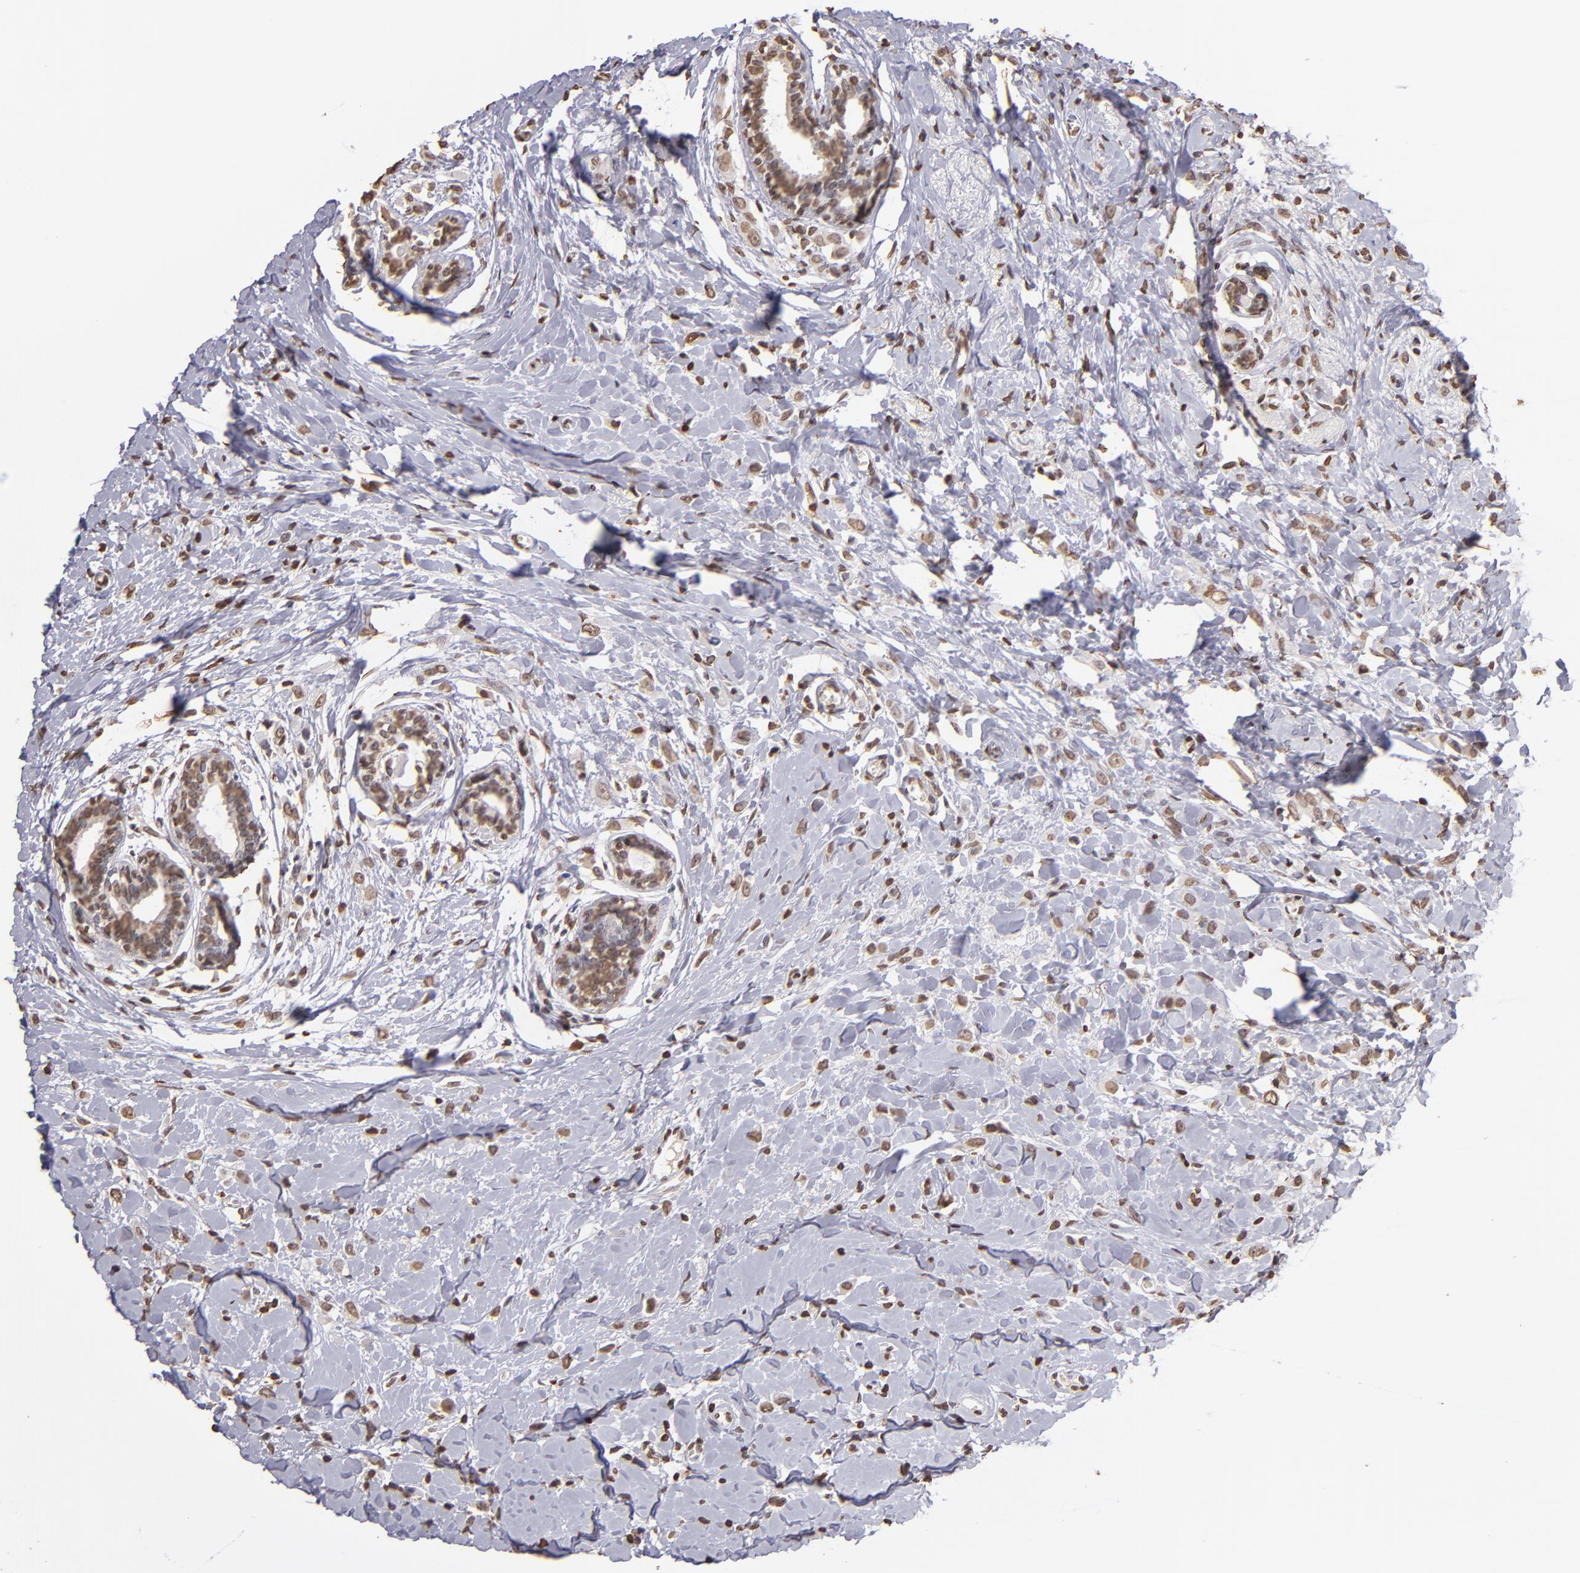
{"staining": {"intensity": "weak", "quantity": ">75%", "location": "nuclear"}, "tissue": "breast cancer", "cell_type": "Tumor cells", "image_type": "cancer", "snomed": [{"axis": "morphology", "description": "Lobular carcinoma"}, {"axis": "topography", "description": "Breast"}], "caption": "Breast cancer stained with a protein marker exhibits weak staining in tumor cells.", "gene": "LBX1", "patient": {"sex": "female", "age": 57}}